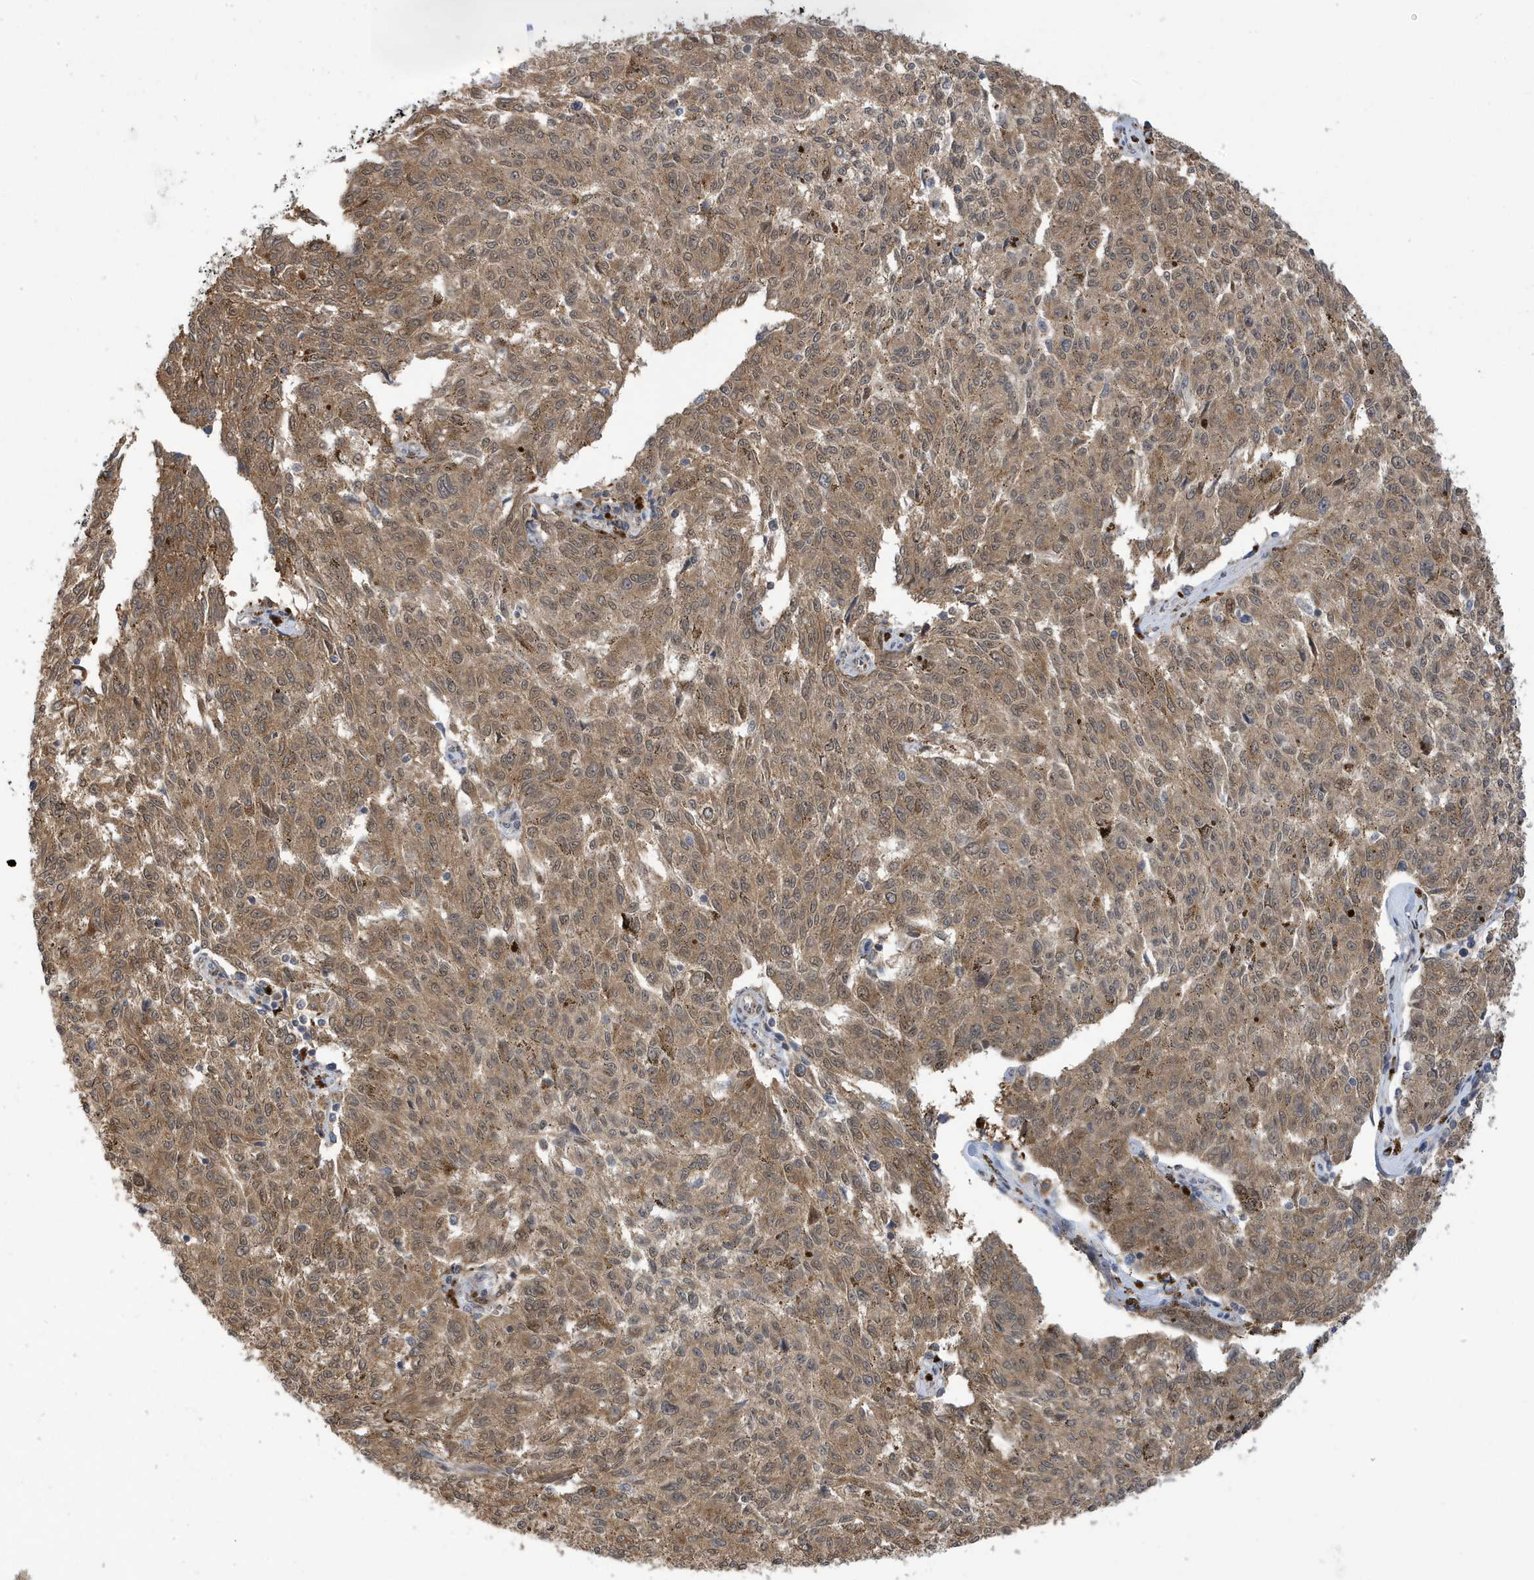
{"staining": {"intensity": "moderate", "quantity": ">75%", "location": "cytoplasmic/membranous,nuclear"}, "tissue": "melanoma", "cell_type": "Tumor cells", "image_type": "cancer", "snomed": [{"axis": "morphology", "description": "Malignant melanoma, NOS"}, {"axis": "topography", "description": "Skin"}], "caption": "The micrograph reveals a brown stain indicating the presence of a protein in the cytoplasmic/membranous and nuclear of tumor cells in malignant melanoma.", "gene": "ZNF507", "patient": {"sex": "female", "age": 72}}